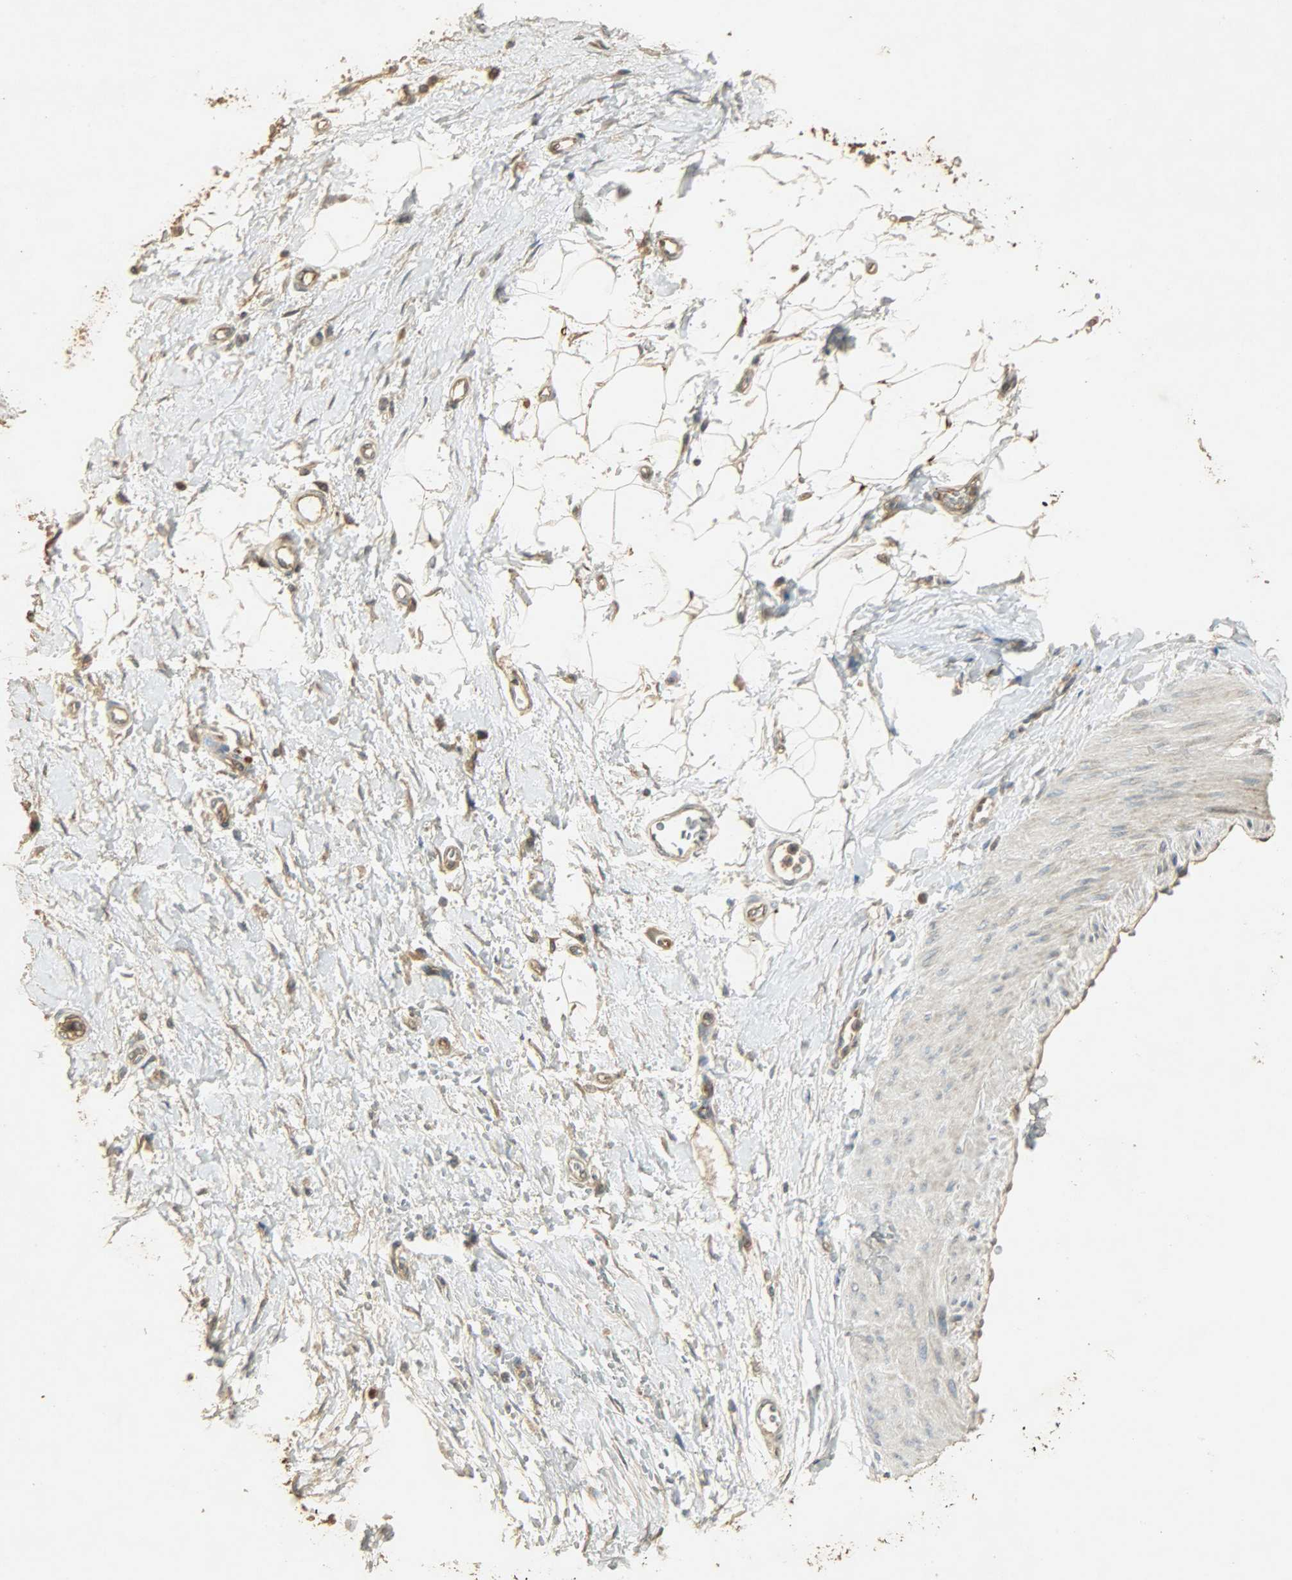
{"staining": {"intensity": "moderate", "quantity": ">75%", "location": "cytoplasmic/membranous"}, "tissue": "adipose tissue", "cell_type": "Adipocytes", "image_type": "normal", "snomed": [{"axis": "morphology", "description": "Normal tissue, NOS"}, {"axis": "morphology", "description": "Urothelial carcinoma, High grade"}, {"axis": "topography", "description": "Vascular tissue"}, {"axis": "topography", "description": "Urinary bladder"}], "caption": "Adipocytes exhibit medium levels of moderate cytoplasmic/membranous positivity in about >75% of cells in unremarkable adipose tissue. Immunohistochemistry stains the protein in brown and the nuclei are stained blue.", "gene": "ATP2B1", "patient": {"sex": "female", "age": 56}}